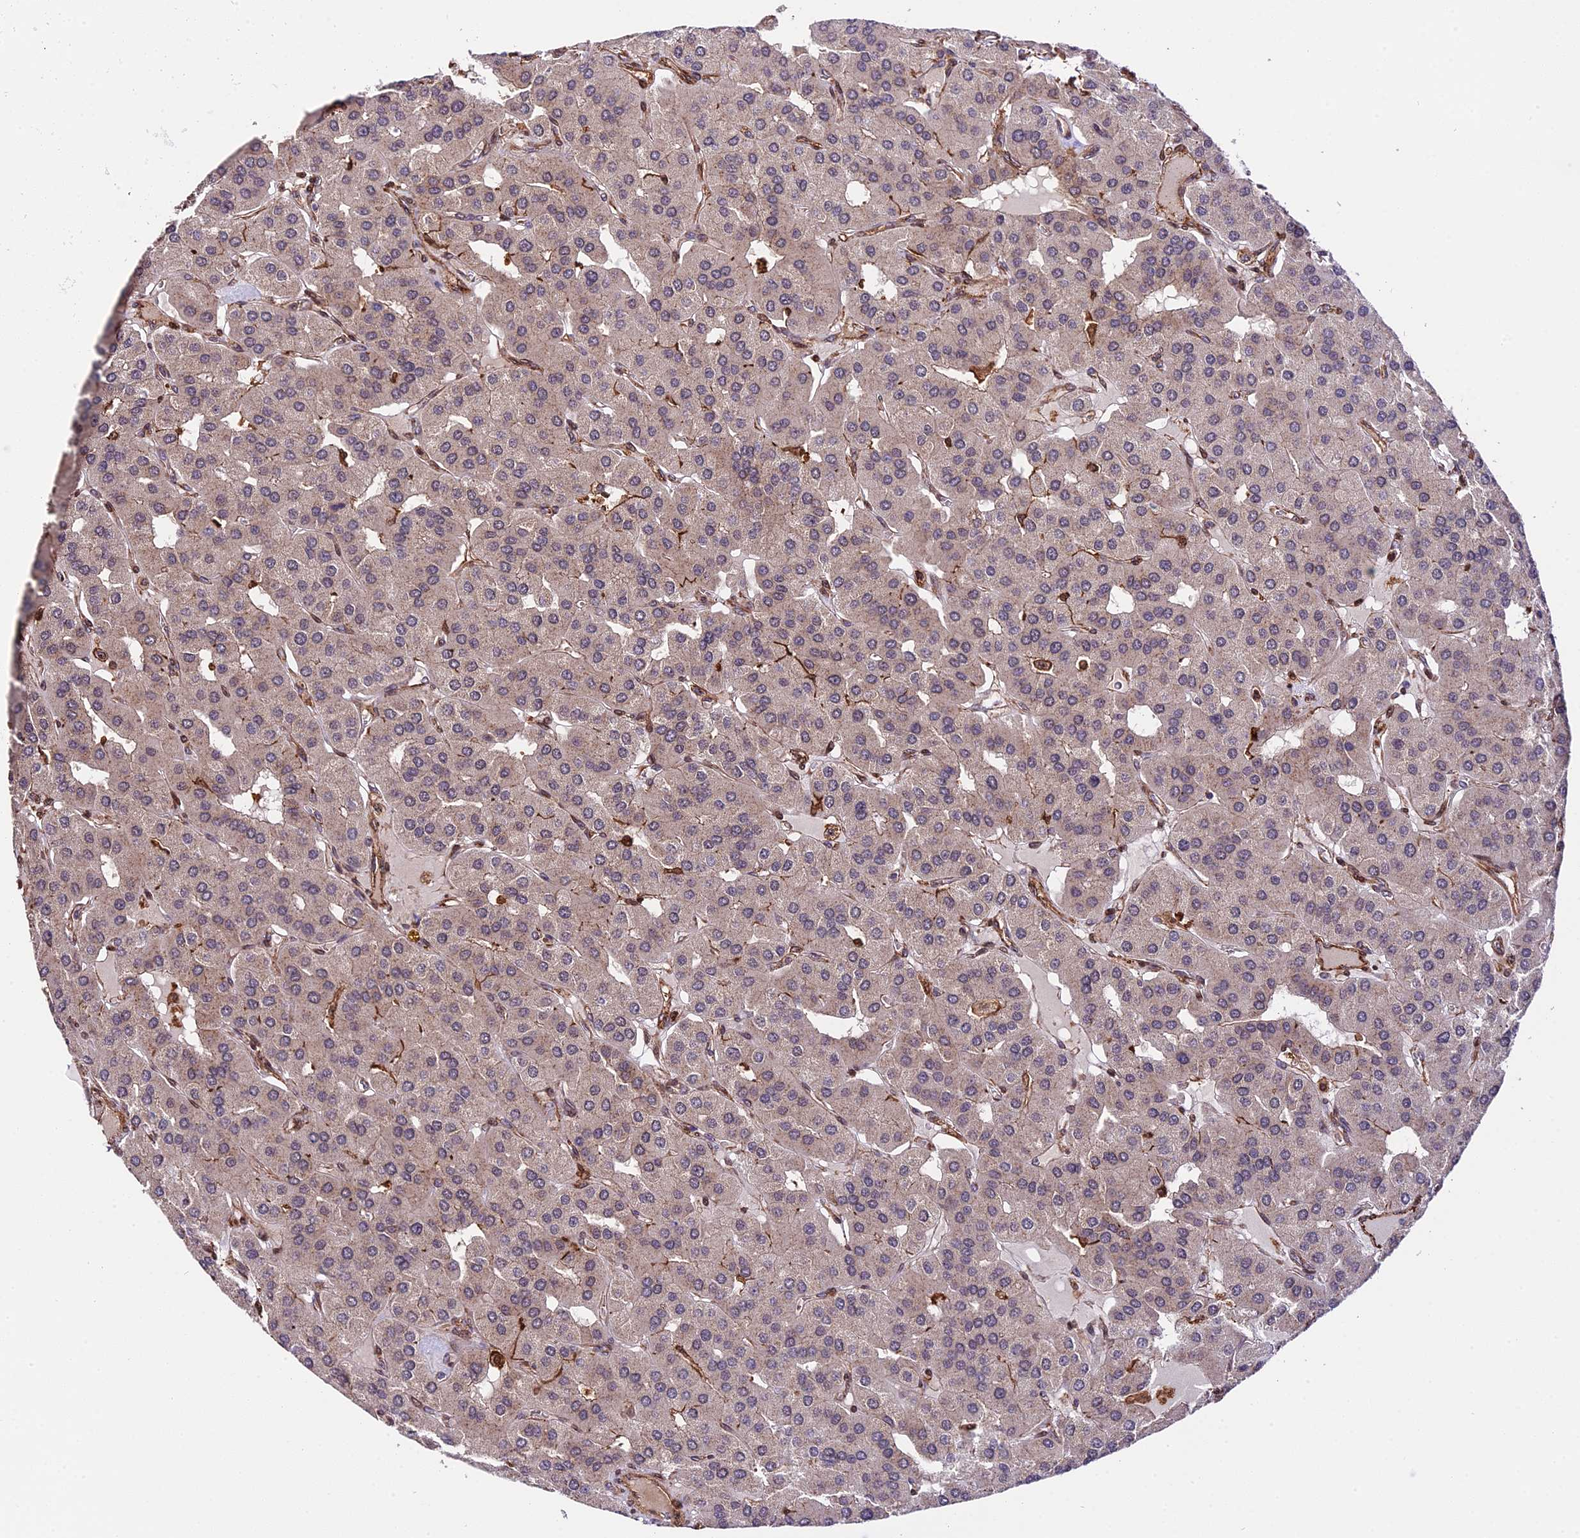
{"staining": {"intensity": "negative", "quantity": "none", "location": "none"}, "tissue": "parathyroid gland", "cell_type": "Glandular cells", "image_type": "normal", "snomed": [{"axis": "morphology", "description": "Normal tissue, NOS"}, {"axis": "morphology", "description": "Adenoma, NOS"}, {"axis": "topography", "description": "Parathyroid gland"}], "caption": "This is an IHC image of normal parathyroid gland. There is no positivity in glandular cells.", "gene": "HERPUD1", "patient": {"sex": "female", "age": 86}}